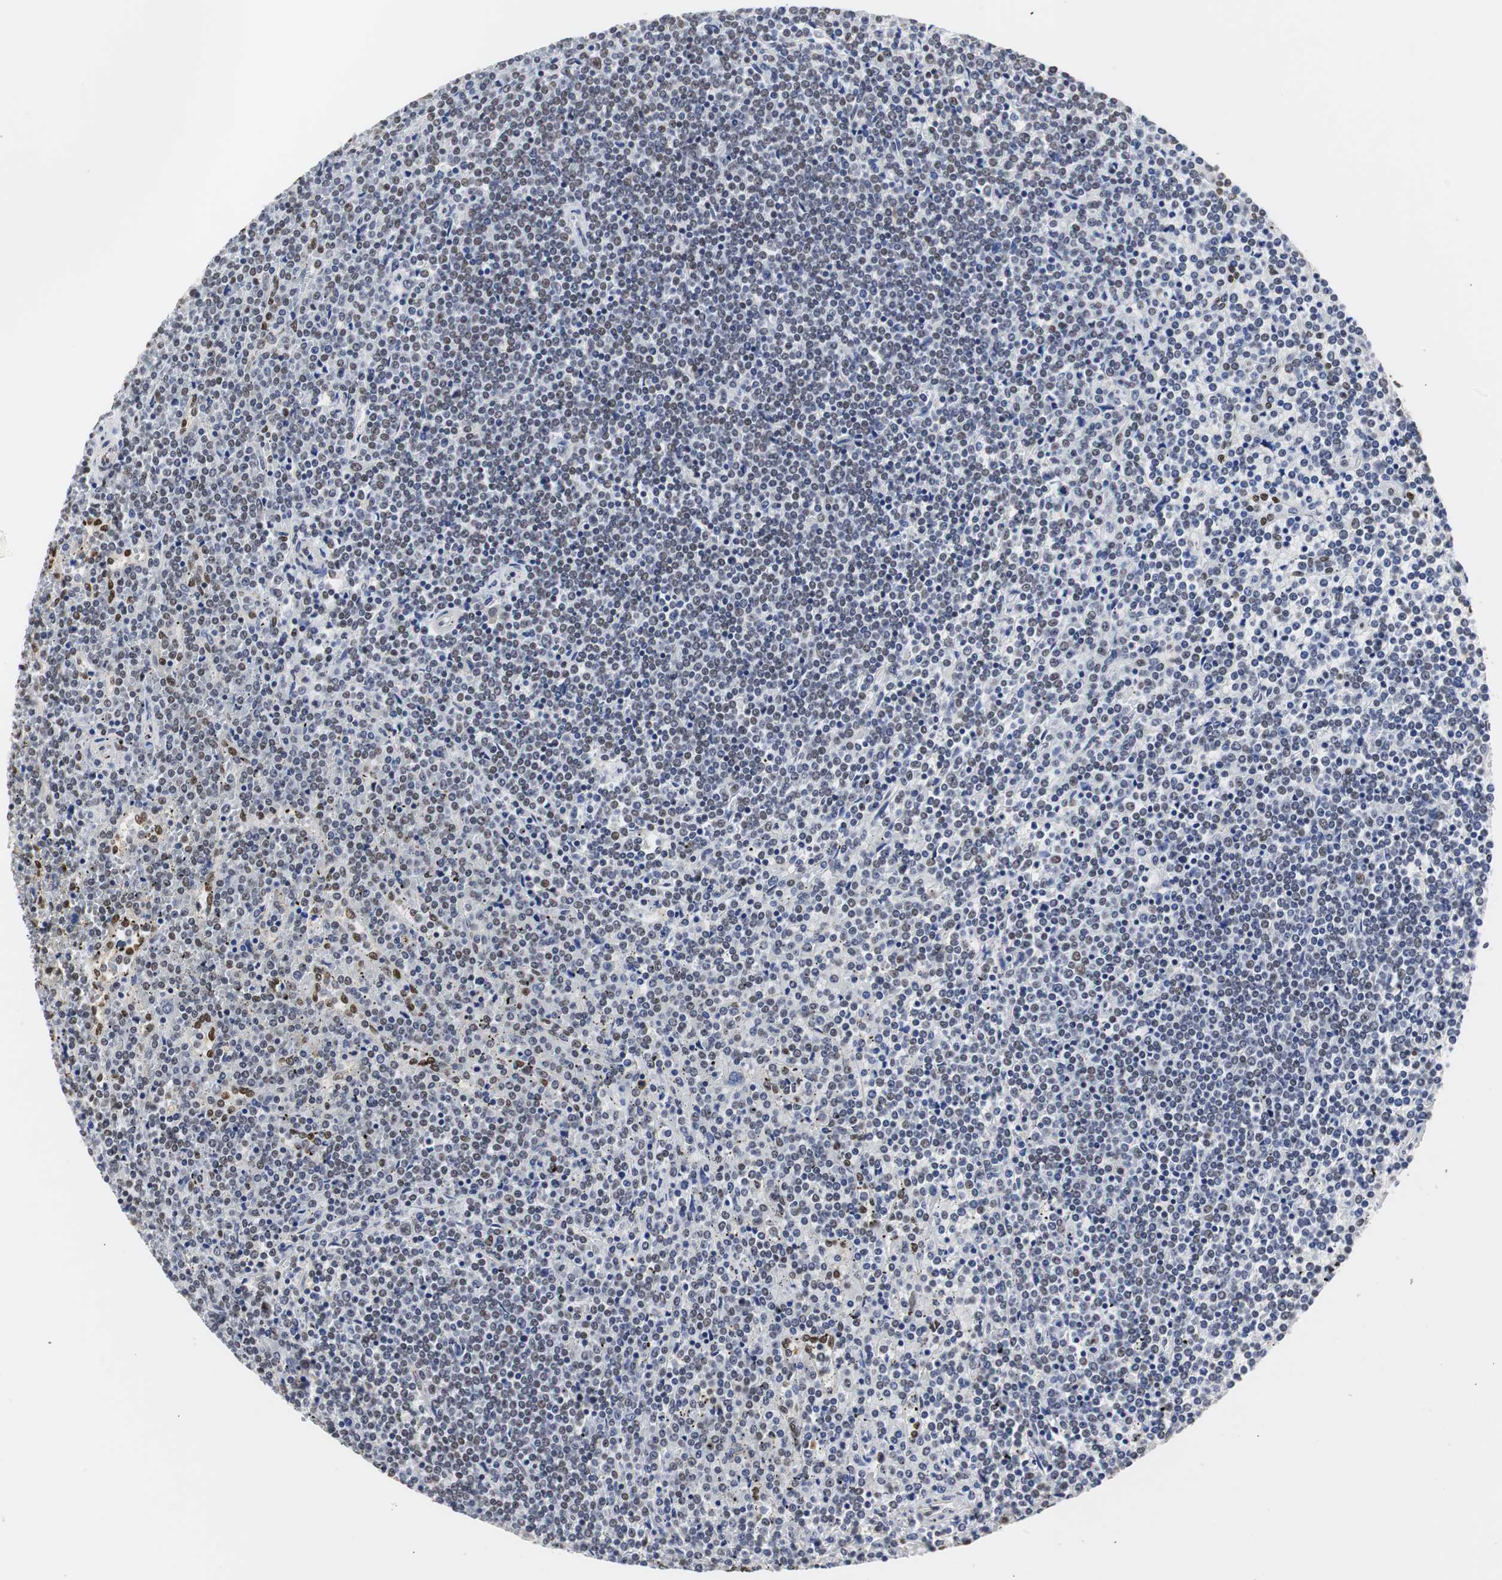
{"staining": {"intensity": "weak", "quantity": "<25%", "location": "nuclear"}, "tissue": "lymphoma", "cell_type": "Tumor cells", "image_type": "cancer", "snomed": [{"axis": "morphology", "description": "Malignant lymphoma, non-Hodgkin's type, Low grade"}, {"axis": "topography", "description": "Spleen"}], "caption": "Histopathology image shows no significant protein expression in tumor cells of lymphoma.", "gene": "ZFC3H1", "patient": {"sex": "female", "age": 19}}